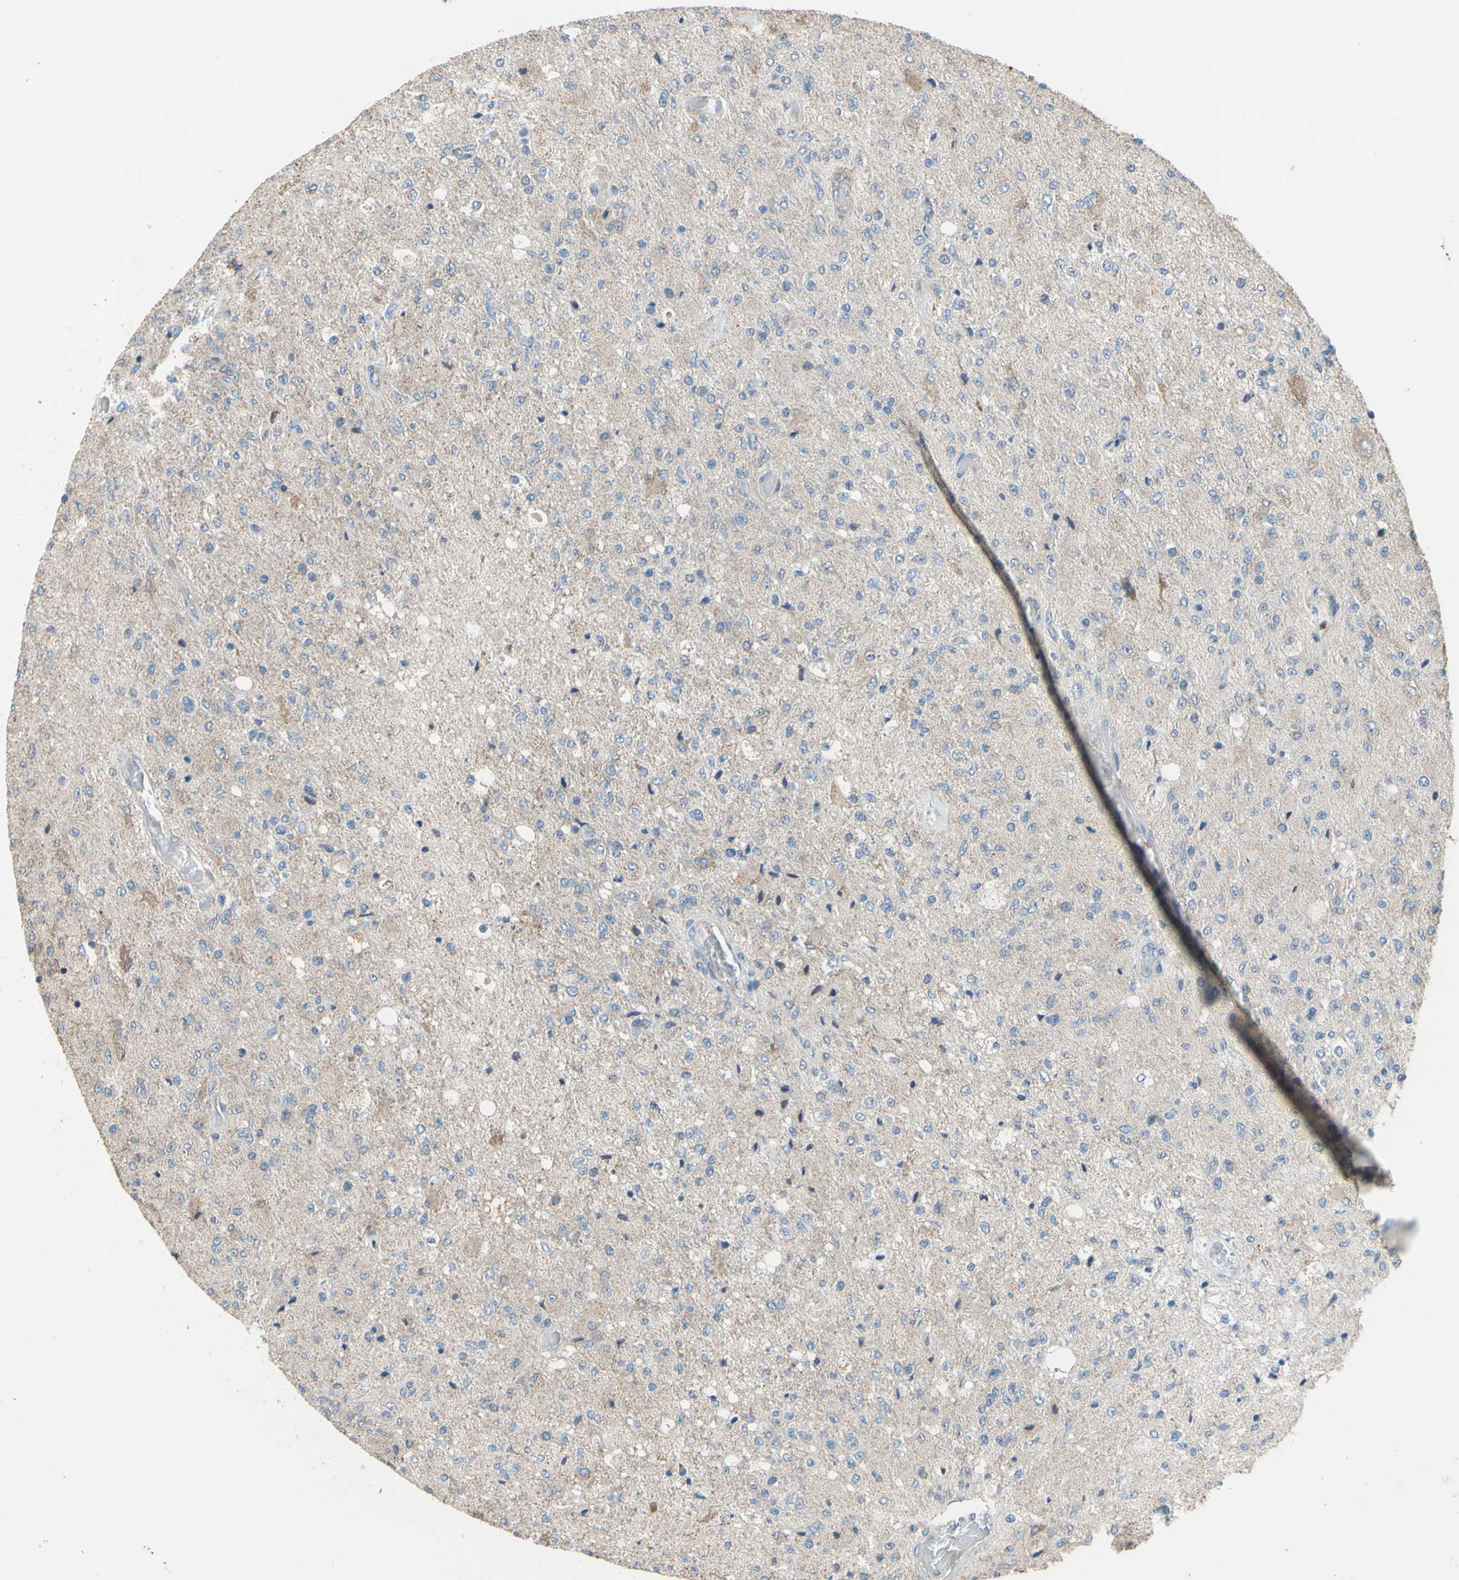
{"staining": {"intensity": "negative", "quantity": "none", "location": "none"}, "tissue": "glioma", "cell_type": "Tumor cells", "image_type": "cancer", "snomed": [{"axis": "morphology", "description": "Normal tissue, NOS"}, {"axis": "morphology", "description": "Glioma, malignant, High grade"}, {"axis": "topography", "description": "Cerebral cortex"}], "caption": "Tumor cells are negative for protein expression in human glioma.", "gene": "CTTN", "patient": {"sex": "male", "age": 77}}